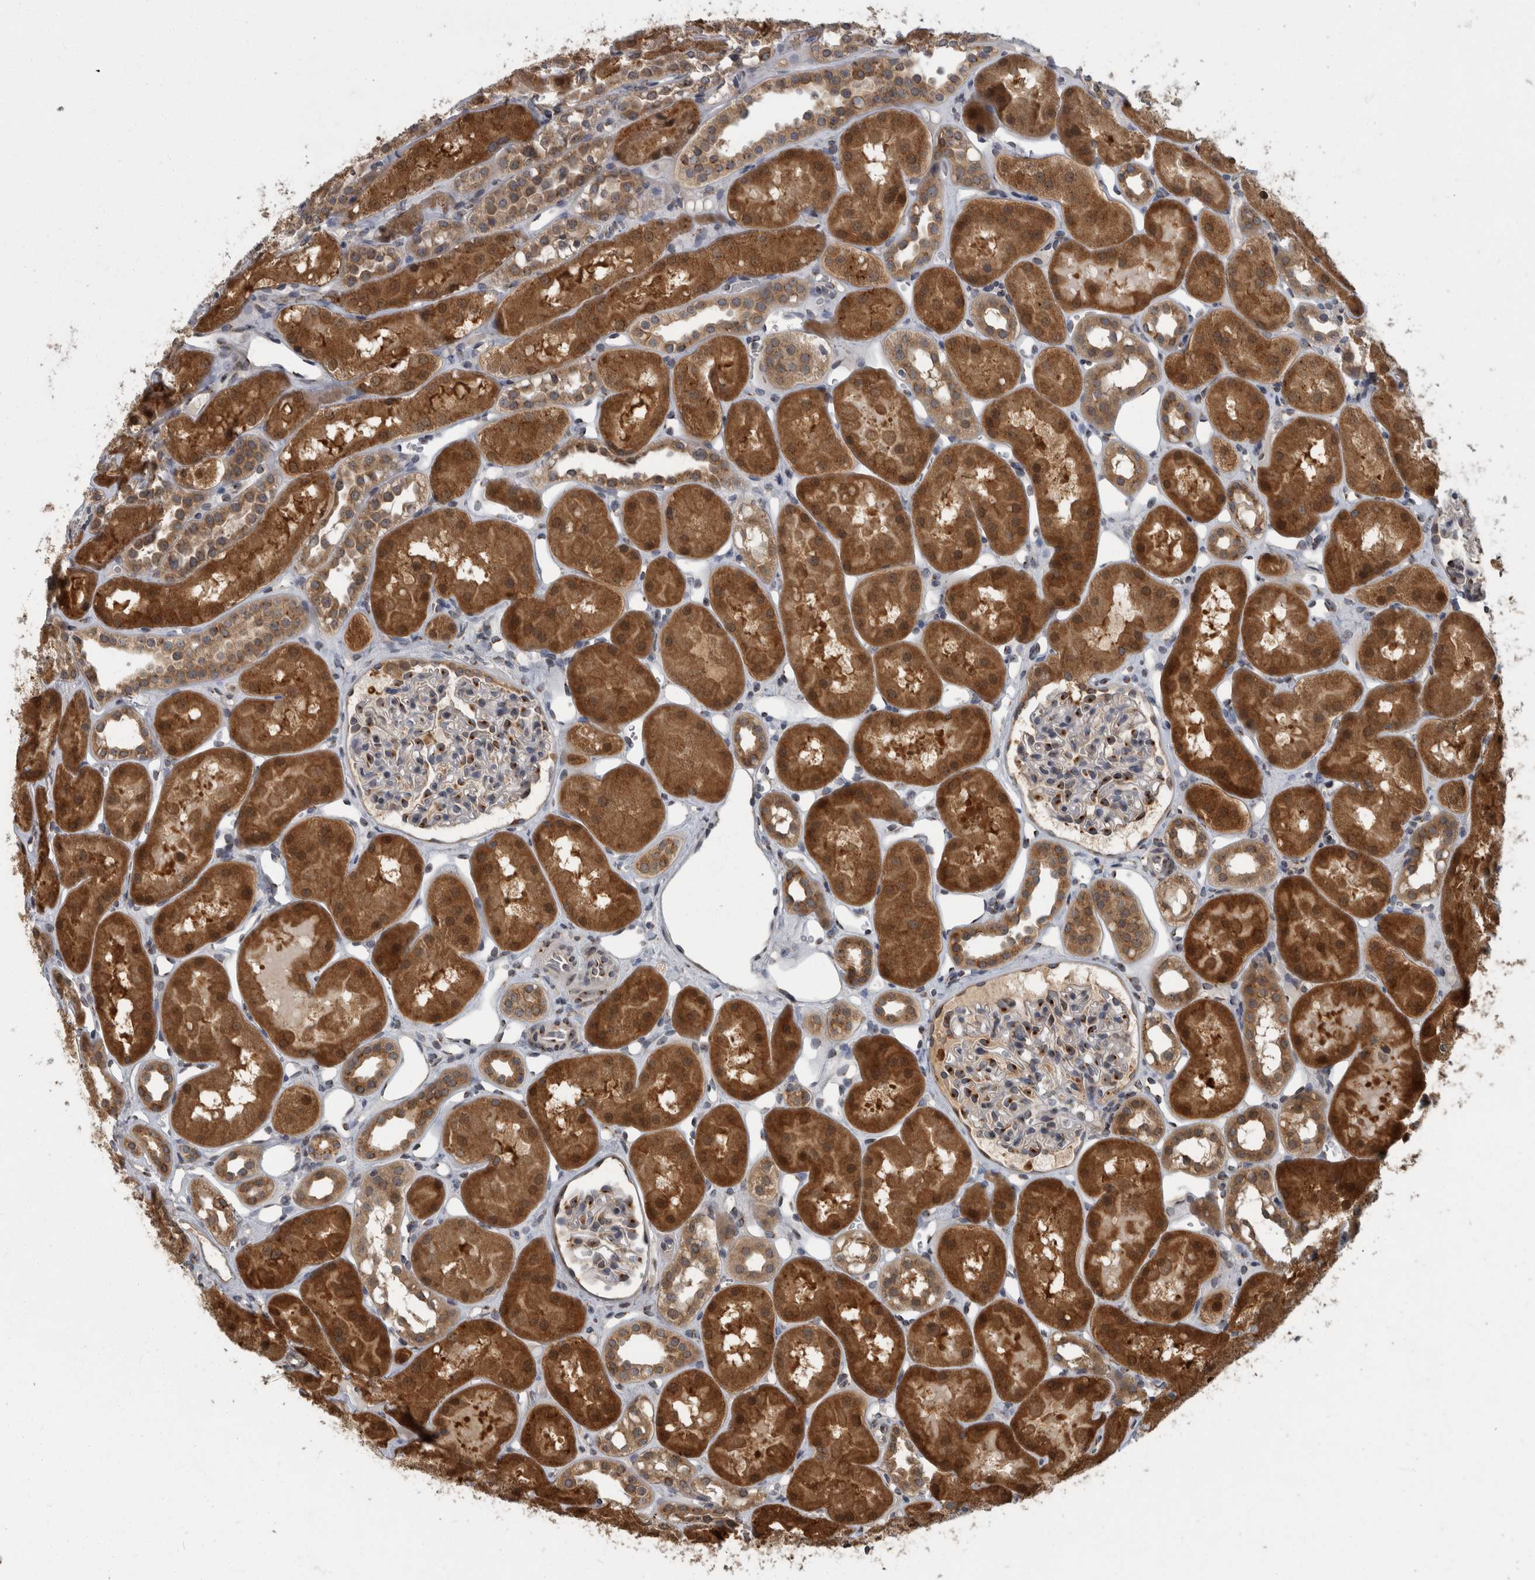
{"staining": {"intensity": "moderate", "quantity": "25%-75%", "location": "cytoplasmic/membranous"}, "tissue": "kidney", "cell_type": "Cells in glomeruli", "image_type": "normal", "snomed": [{"axis": "morphology", "description": "Normal tissue, NOS"}, {"axis": "topography", "description": "Kidney"}], "caption": "Protein expression analysis of unremarkable kidney displays moderate cytoplasmic/membranous expression in approximately 25%-75% of cells in glomeruli.", "gene": "LMAN2L", "patient": {"sex": "male", "age": 16}}